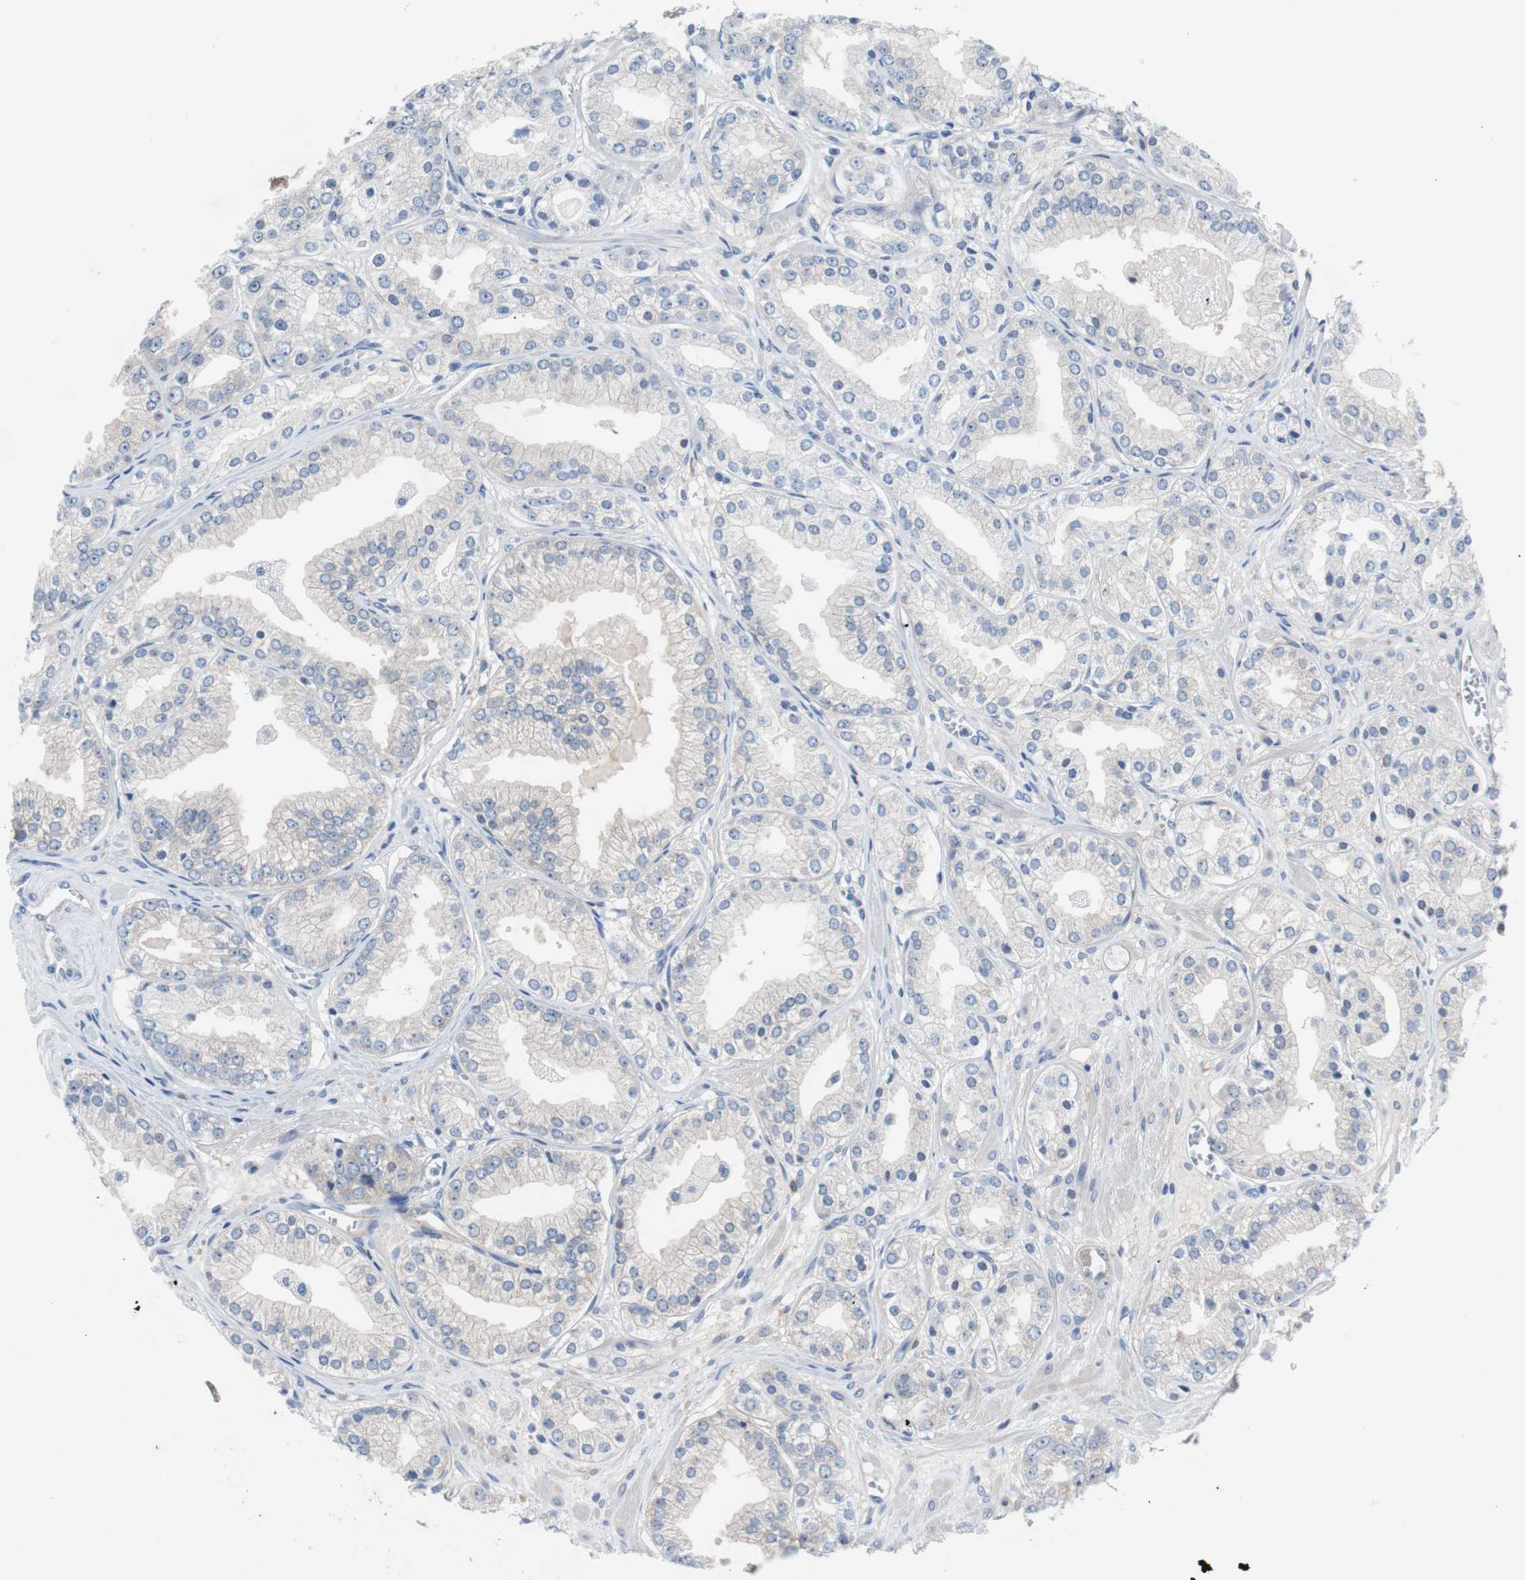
{"staining": {"intensity": "weak", "quantity": "25%-75%", "location": "cytoplasmic/membranous"}, "tissue": "prostate cancer", "cell_type": "Tumor cells", "image_type": "cancer", "snomed": [{"axis": "morphology", "description": "Adenocarcinoma, High grade"}, {"axis": "topography", "description": "Prostate"}], "caption": "Brown immunohistochemical staining in high-grade adenocarcinoma (prostate) shows weak cytoplasmic/membranous staining in about 25%-75% of tumor cells.", "gene": "EEF2K", "patient": {"sex": "male", "age": 61}}